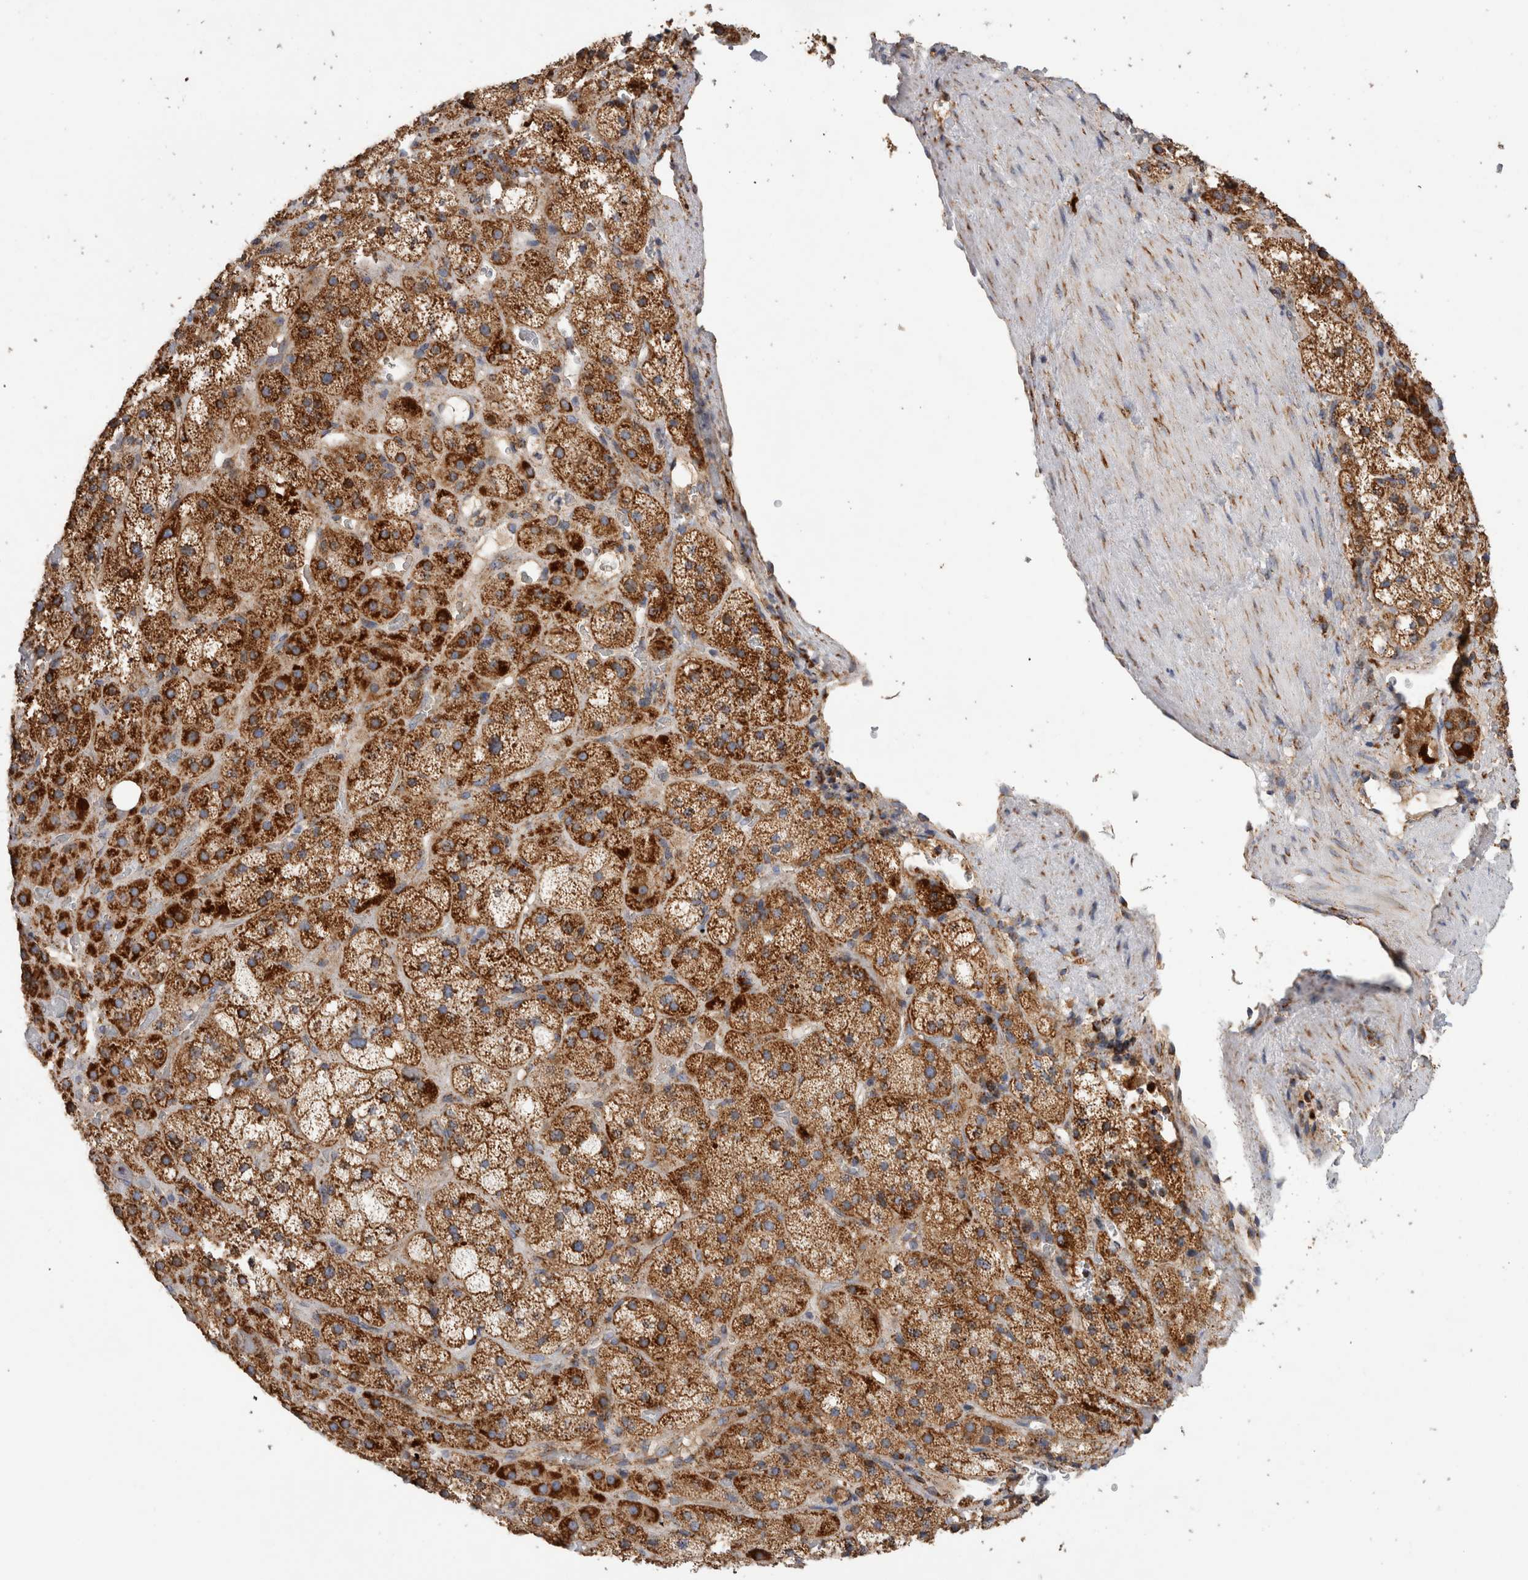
{"staining": {"intensity": "strong", "quantity": ">75%", "location": "cytoplasmic/membranous"}, "tissue": "adrenal gland", "cell_type": "Glandular cells", "image_type": "normal", "snomed": [{"axis": "morphology", "description": "Normal tissue, NOS"}, {"axis": "topography", "description": "Adrenal gland"}], "caption": "Protein positivity by IHC displays strong cytoplasmic/membranous expression in about >75% of glandular cells in unremarkable adrenal gland. (DAB = brown stain, brightfield microscopy at high magnification).", "gene": "IARS2", "patient": {"sex": "male", "age": 57}}